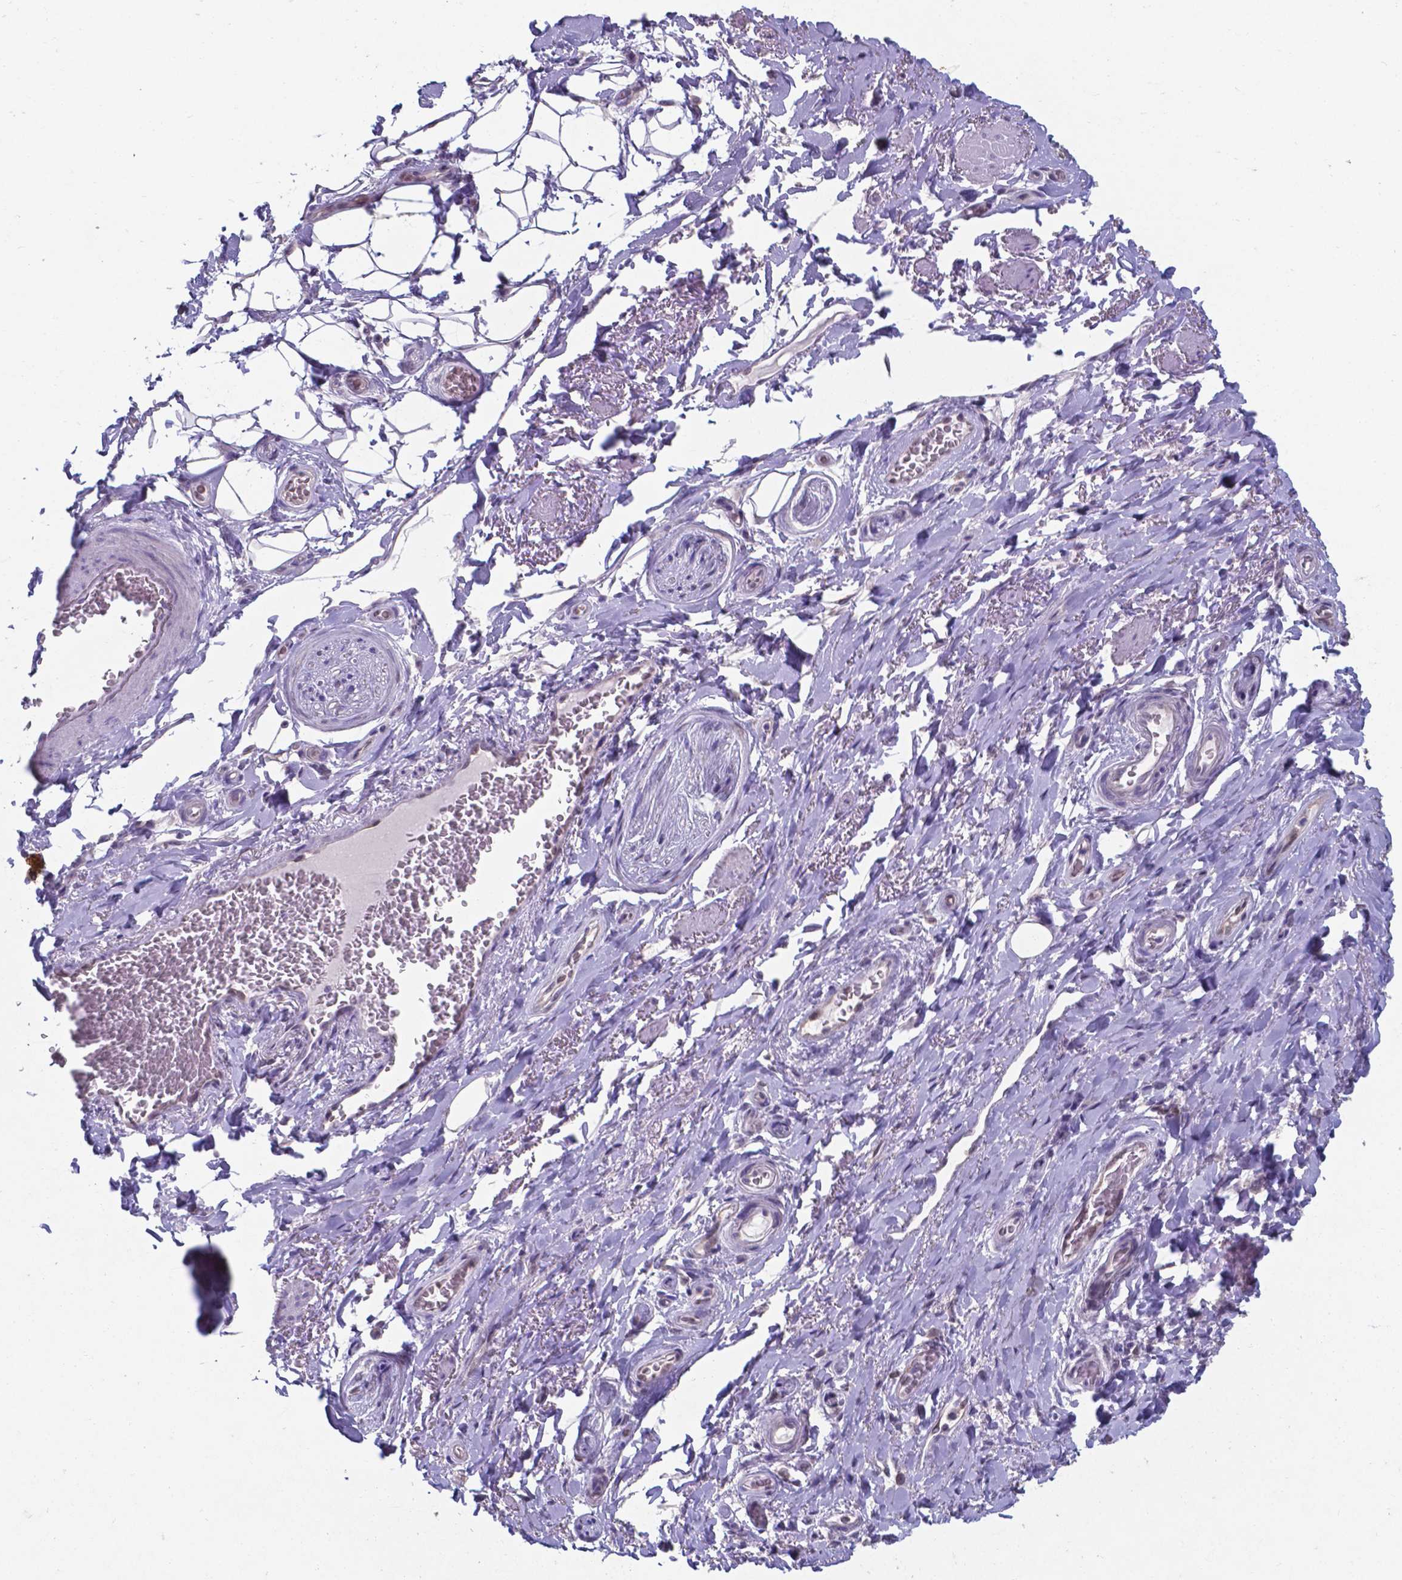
{"staining": {"intensity": "weak", "quantity": "<25%", "location": "cytoplasmic/membranous"}, "tissue": "adipose tissue", "cell_type": "Adipocytes", "image_type": "normal", "snomed": [{"axis": "morphology", "description": "Normal tissue, NOS"}, {"axis": "topography", "description": "Anal"}, {"axis": "topography", "description": "Peripheral nerve tissue"}], "caption": "This is a image of immunohistochemistry (IHC) staining of benign adipose tissue, which shows no staining in adipocytes. The staining is performed using DAB brown chromogen with nuclei counter-stained in using hematoxylin.", "gene": "UBE2E2", "patient": {"sex": "male", "age": 53}}